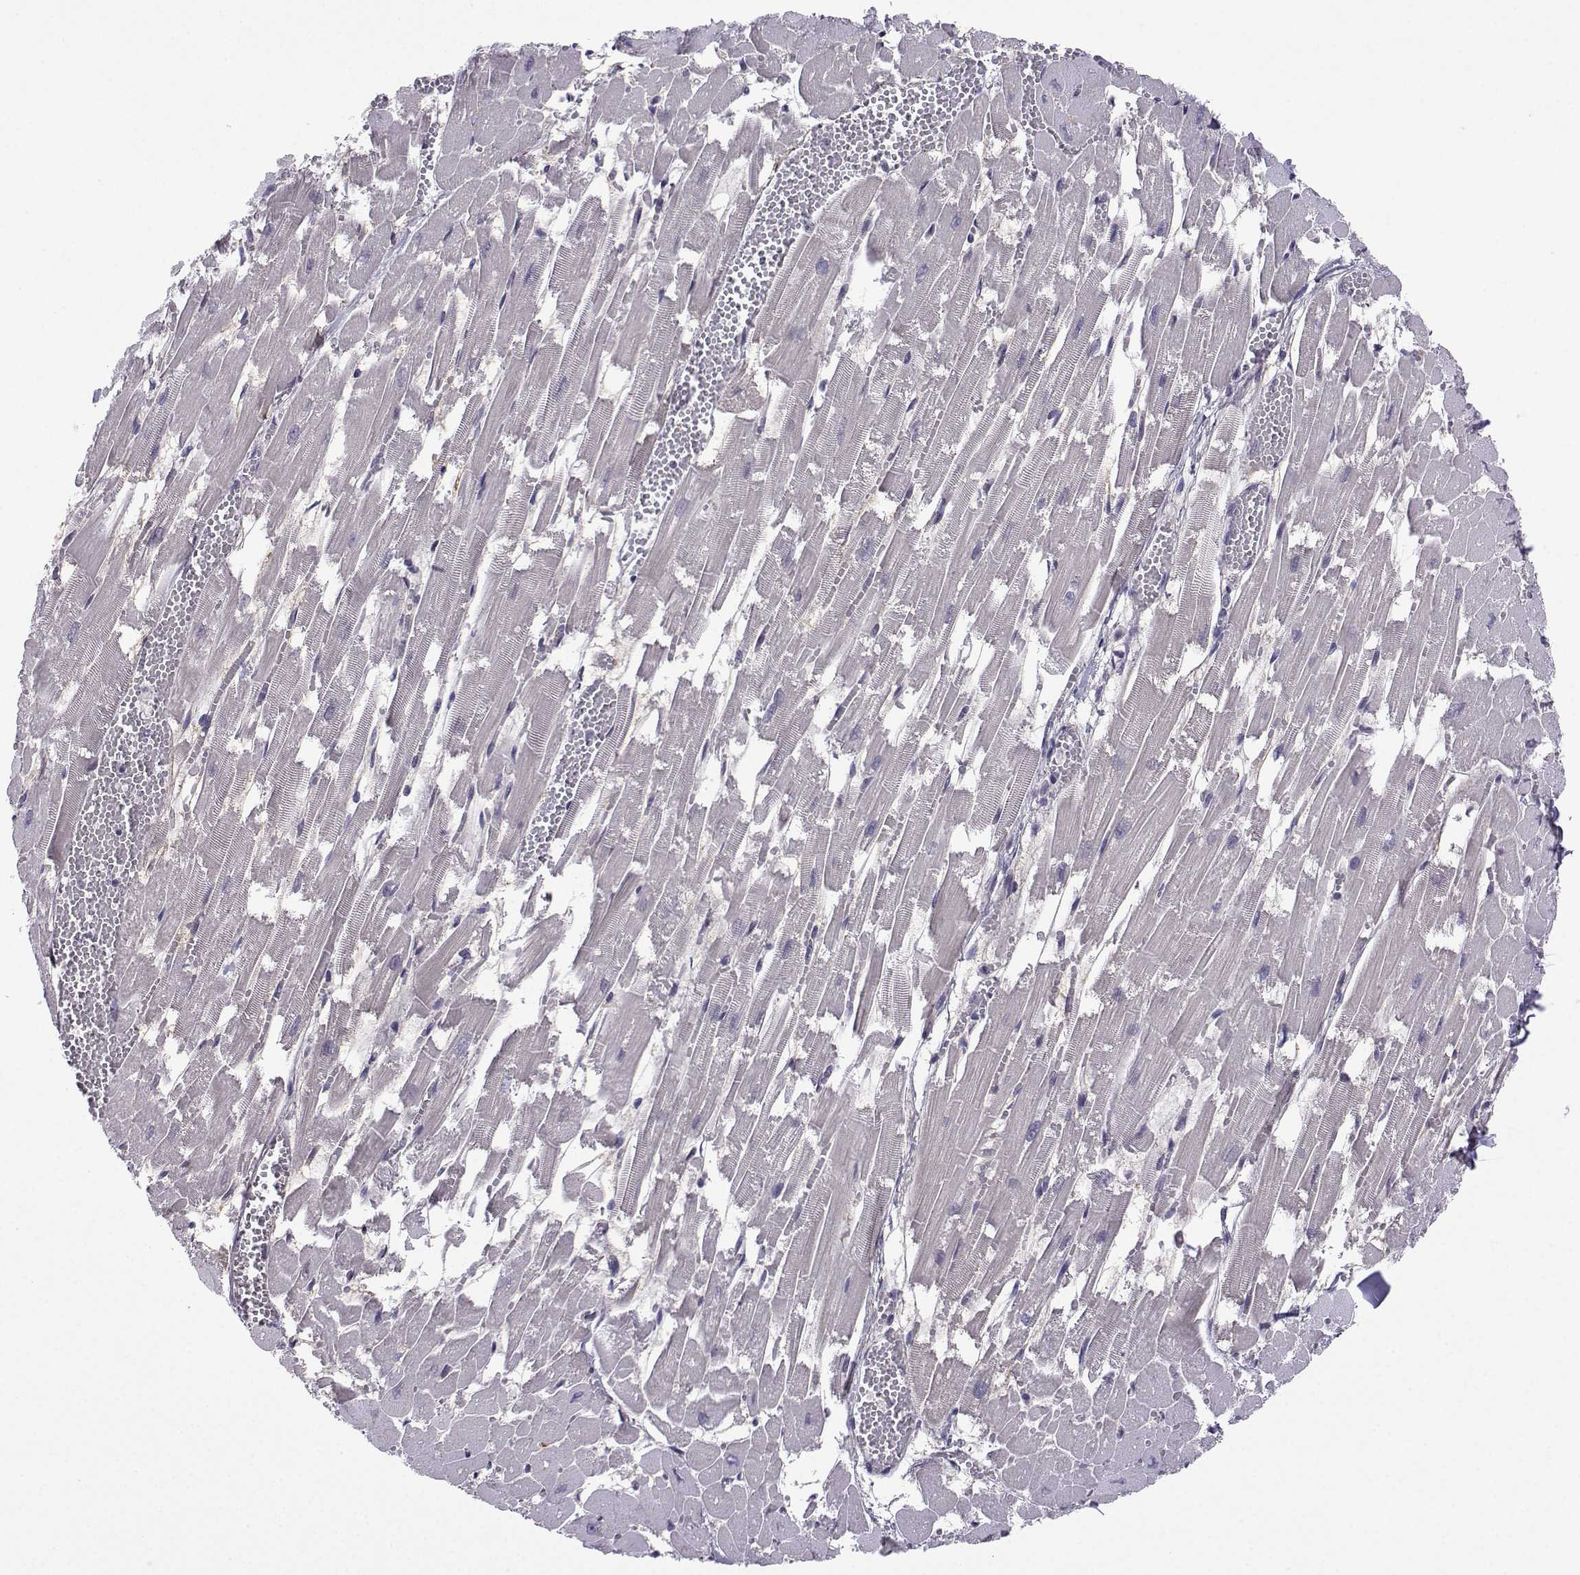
{"staining": {"intensity": "weak", "quantity": "<25%", "location": "nuclear"}, "tissue": "heart muscle", "cell_type": "Cardiomyocytes", "image_type": "normal", "snomed": [{"axis": "morphology", "description": "Normal tissue, NOS"}, {"axis": "topography", "description": "Heart"}], "caption": "There is no significant staining in cardiomyocytes of heart muscle. The staining was performed using DAB to visualize the protein expression in brown, while the nuclei were stained in blue with hematoxylin (Magnification: 20x).", "gene": "FGF3", "patient": {"sex": "female", "age": 52}}